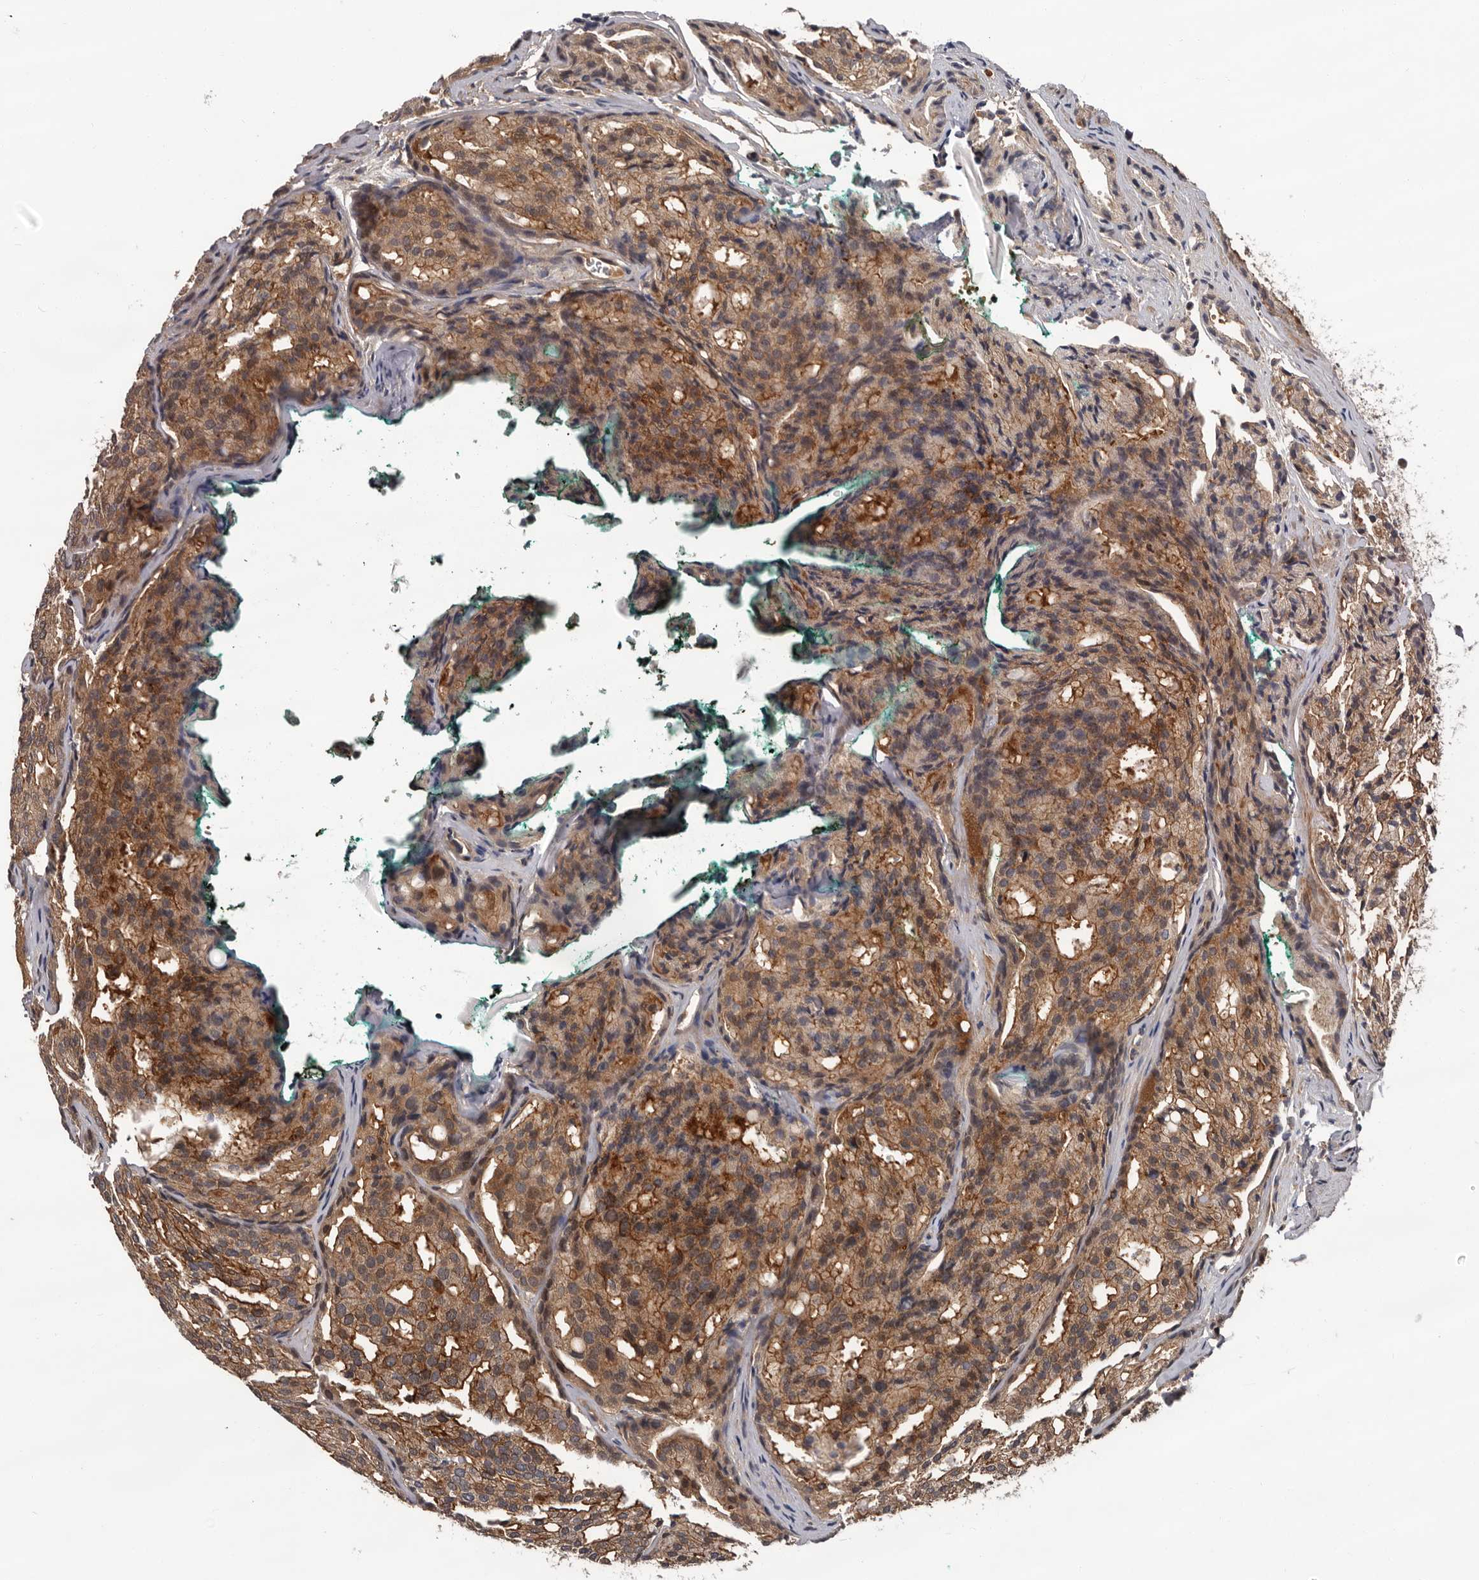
{"staining": {"intensity": "moderate", "quantity": ">75%", "location": "cytoplasmic/membranous"}, "tissue": "prostate cancer", "cell_type": "Tumor cells", "image_type": "cancer", "snomed": [{"axis": "morphology", "description": "Adenocarcinoma, High grade"}, {"axis": "topography", "description": "Prostate"}], "caption": "Tumor cells reveal moderate cytoplasmic/membranous positivity in about >75% of cells in prostate cancer.", "gene": "PRKD1", "patient": {"sex": "male", "age": 64}}